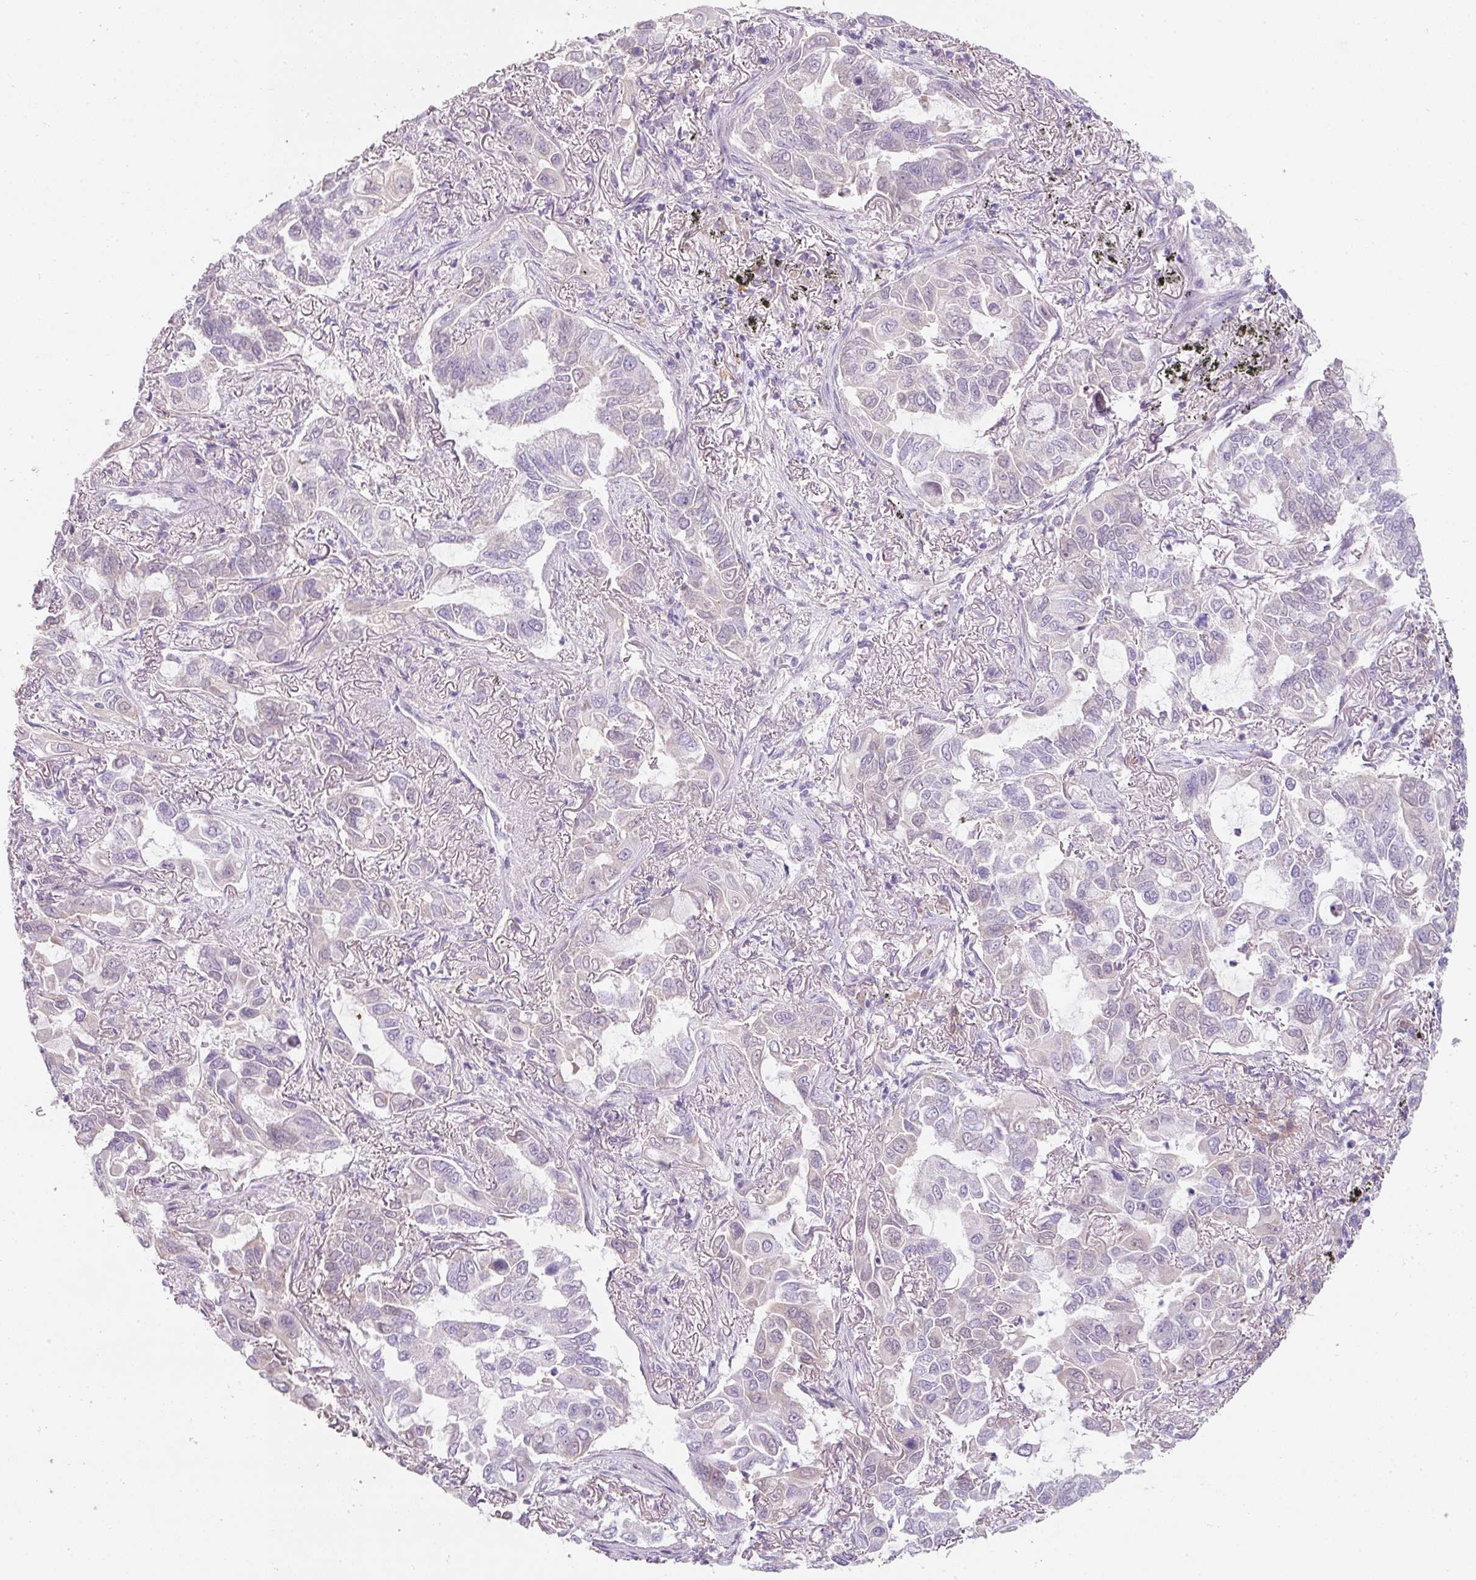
{"staining": {"intensity": "negative", "quantity": "none", "location": "none"}, "tissue": "lung cancer", "cell_type": "Tumor cells", "image_type": "cancer", "snomed": [{"axis": "morphology", "description": "Adenocarcinoma, NOS"}, {"axis": "topography", "description": "Lung"}], "caption": "This is an immunohistochemistry photomicrograph of lung adenocarcinoma. There is no expression in tumor cells.", "gene": "TMEM37", "patient": {"sex": "male", "age": 64}}